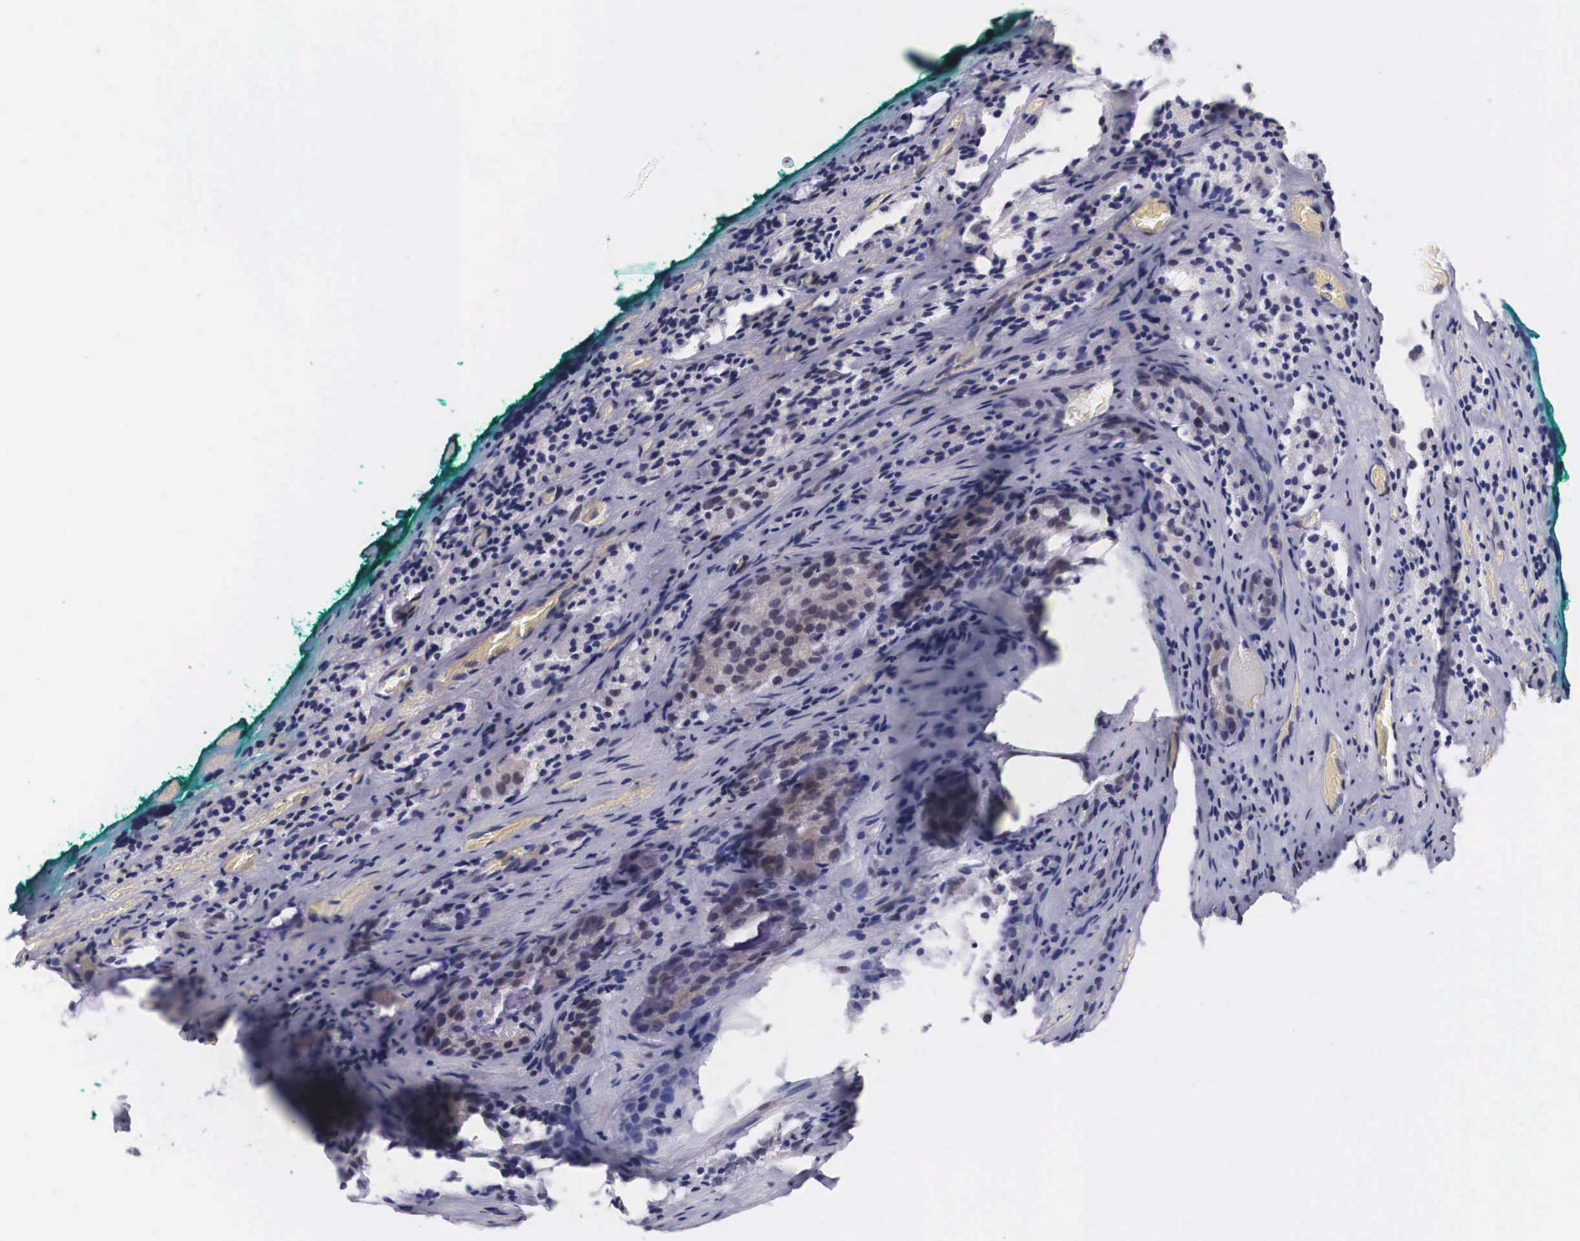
{"staining": {"intensity": "moderate", "quantity": "25%-75%", "location": "nuclear"}, "tissue": "prostate cancer", "cell_type": "Tumor cells", "image_type": "cancer", "snomed": [{"axis": "morphology", "description": "Adenocarcinoma, Medium grade"}, {"axis": "topography", "description": "Prostate"}], "caption": "Protein expression analysis of prostate adenocarcinoma (medium-grade) demonstrates moderate nuclear positivity in approximately 25%-75% of tumor cells. Nuclei are stained in blue.", "gene": "KHDRBS3", "patient": {"sex": "male", "age": 60}}